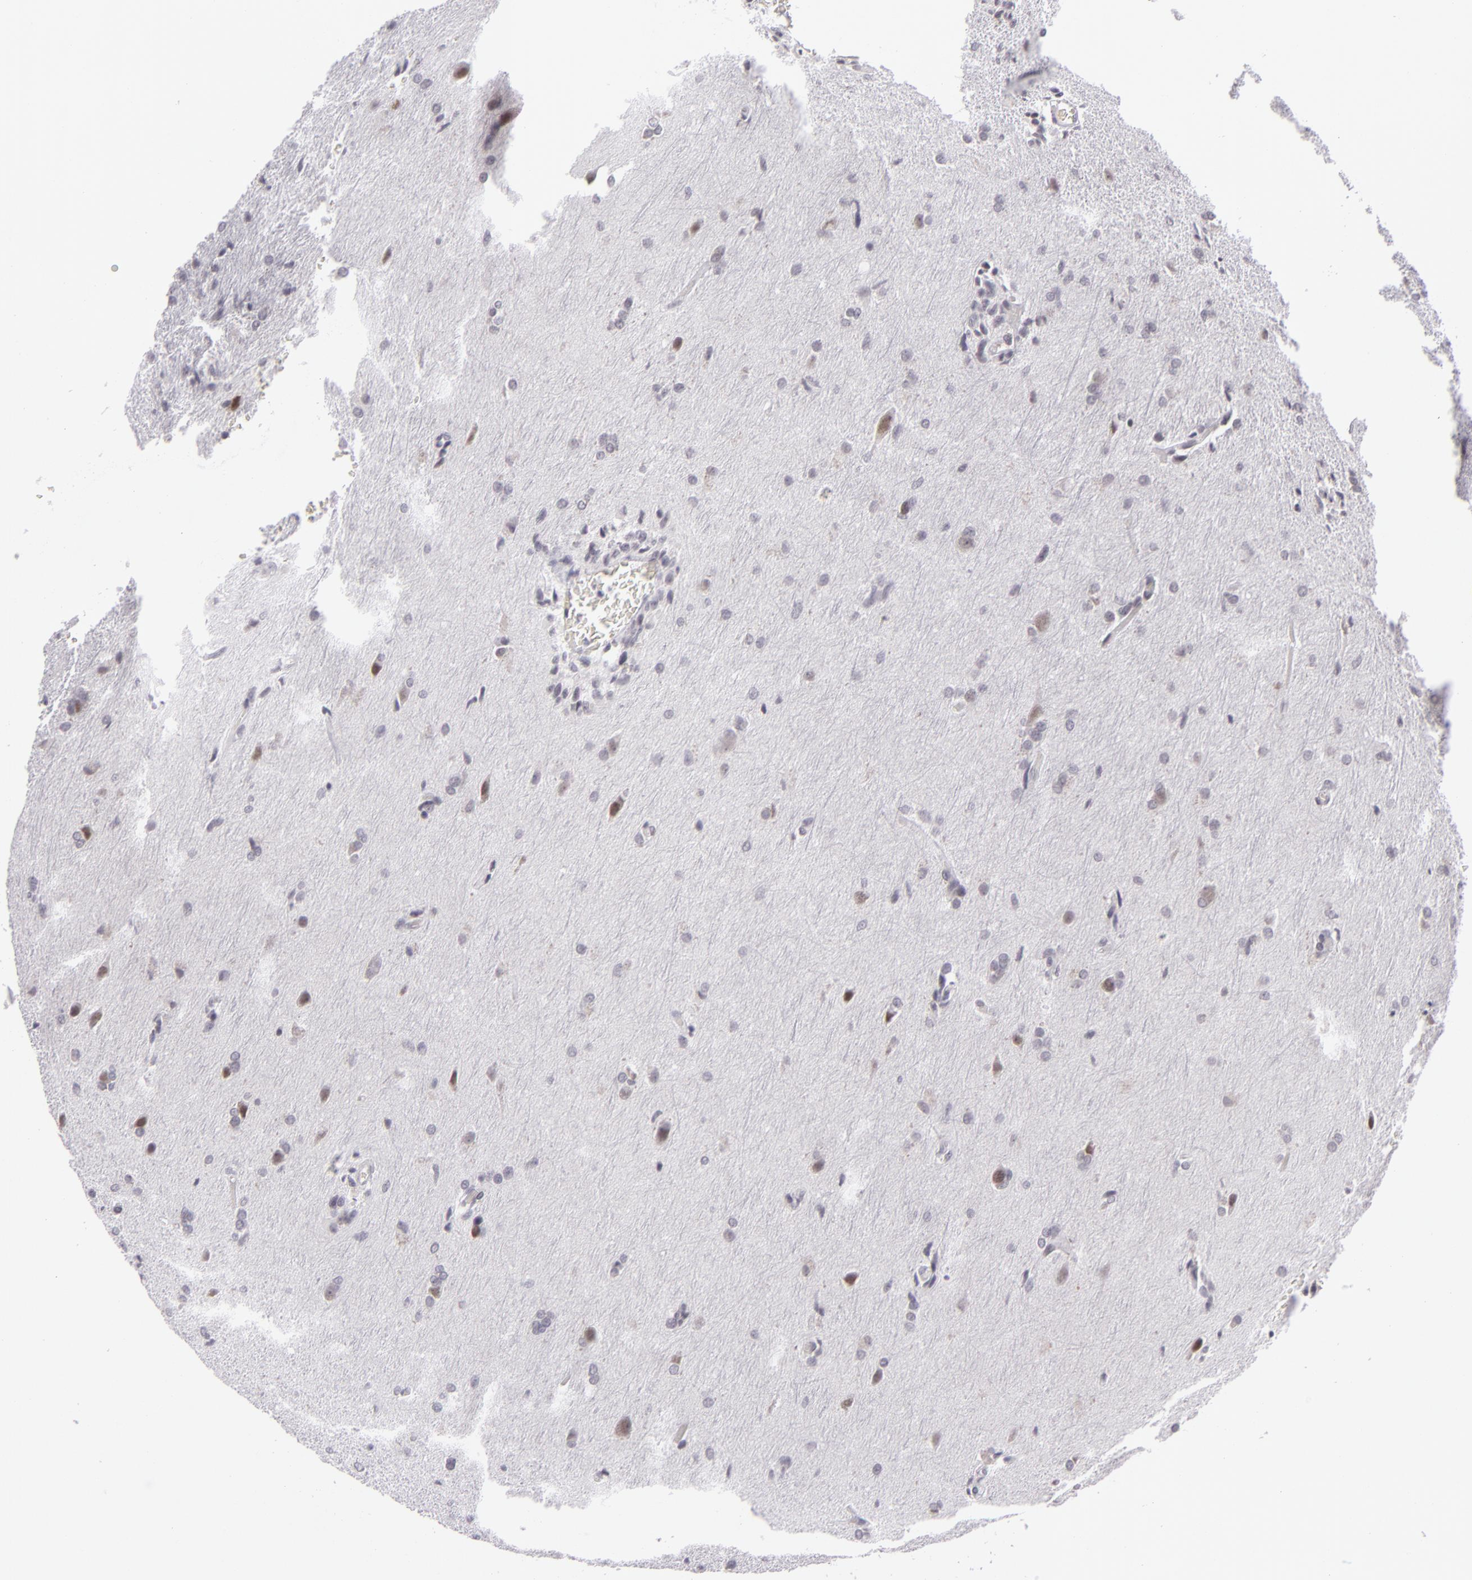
{"staining": {"intensity": "weak", "quantity": "<25%", "location": "nuclear"}, "tissue": "glioma", "cell_type": "Tumor cells", "image_type": "cancer", "snomed": [{"axis": "morphology", "description": "Glioma, malignant, High grade"}, {"axis": "topography", "description": "Brain"}], "caption": "Immunohistochemistry (IHC) photomicrograph of human malignant high-grade glioma stained for a protein (brown), which reveals no expression in tumor cells.", "gene": "ZNF205", "patient": {"sex": "male", "age": 68}}